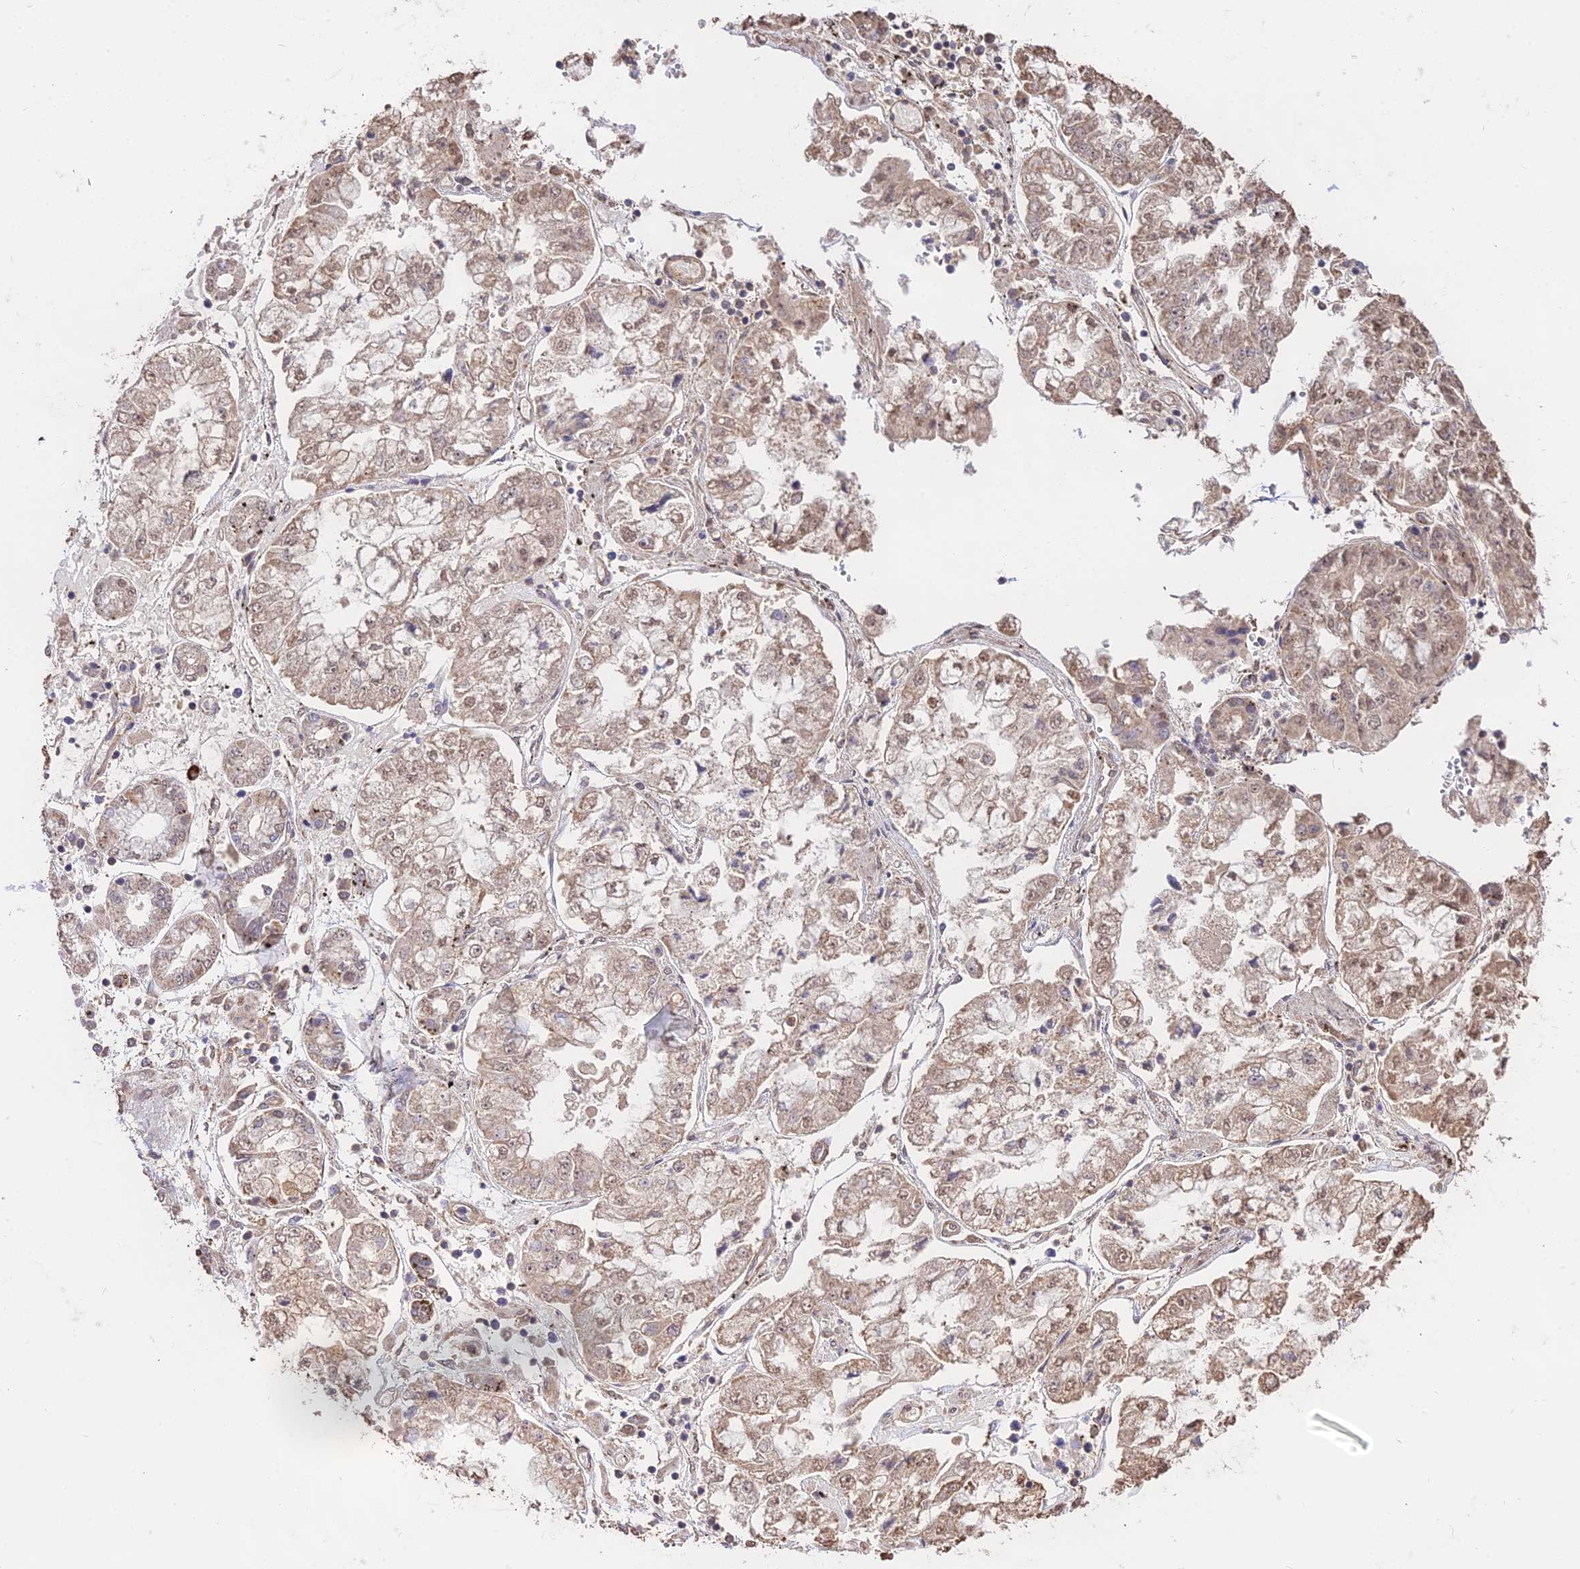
{"staining": {"intensity": "weak", "quantity": ">75%", "location": "cytoplasmic/membranous,nuclear"}, "tissue": "stomach cancer", "cell_type": "Tumor cells", "image_type": "cancer", "snomed": [{"axis": "morphology", "description": "Adenocarcinoma, NOS"}, {"axis": "topography", "description": "Stomach"}], "caption": "This micrograph shows immunohistochemistry (IHC) staining of human stomach adenocarcinoma, with low weak cytoplasmic/membranous and nuclear staining in about >75% of tumor cells.", "gene": "METTL13", "patient": {"sex": "male", "age": 76}}